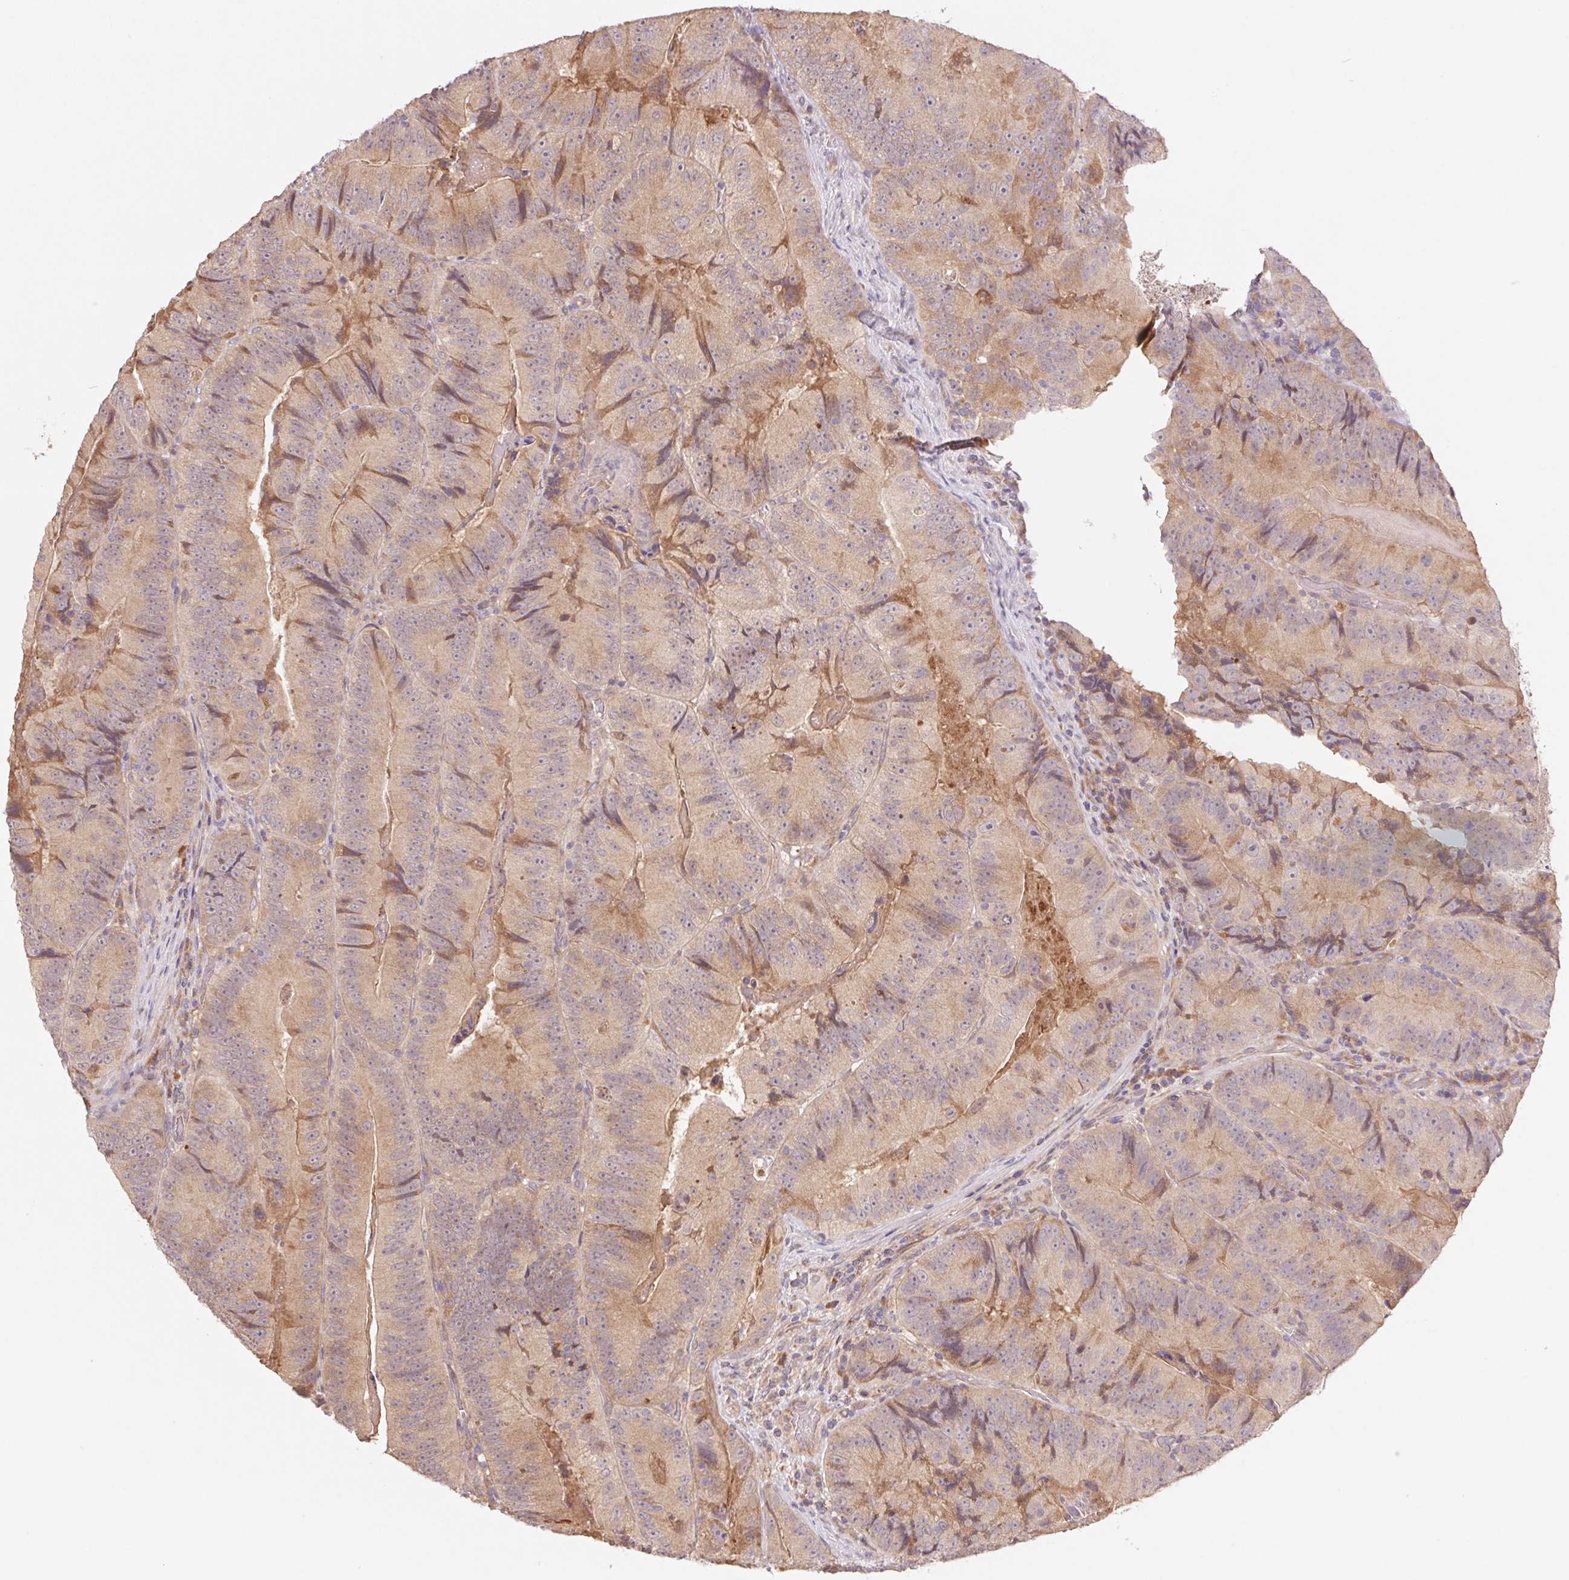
{"staining": {"intensity": "weak", "quantity": "25%-75%", "location": "cytoplasmic/membranous"}, "tissue": "colorectal cancer", "cell_type": "Tumor cells", "image_type": "cancer", "snomed": [{"axis": "morphology", "description": "Adenocarcinoma, NOS"}, {"axis": "topography", "description": "Colon"}], "caption": "Human colorectal cancer stained with a protein marker exhibits weak staining in tumor cells.", "gene": "RRM1", "patient": {"sex": "female", "age": 86}}